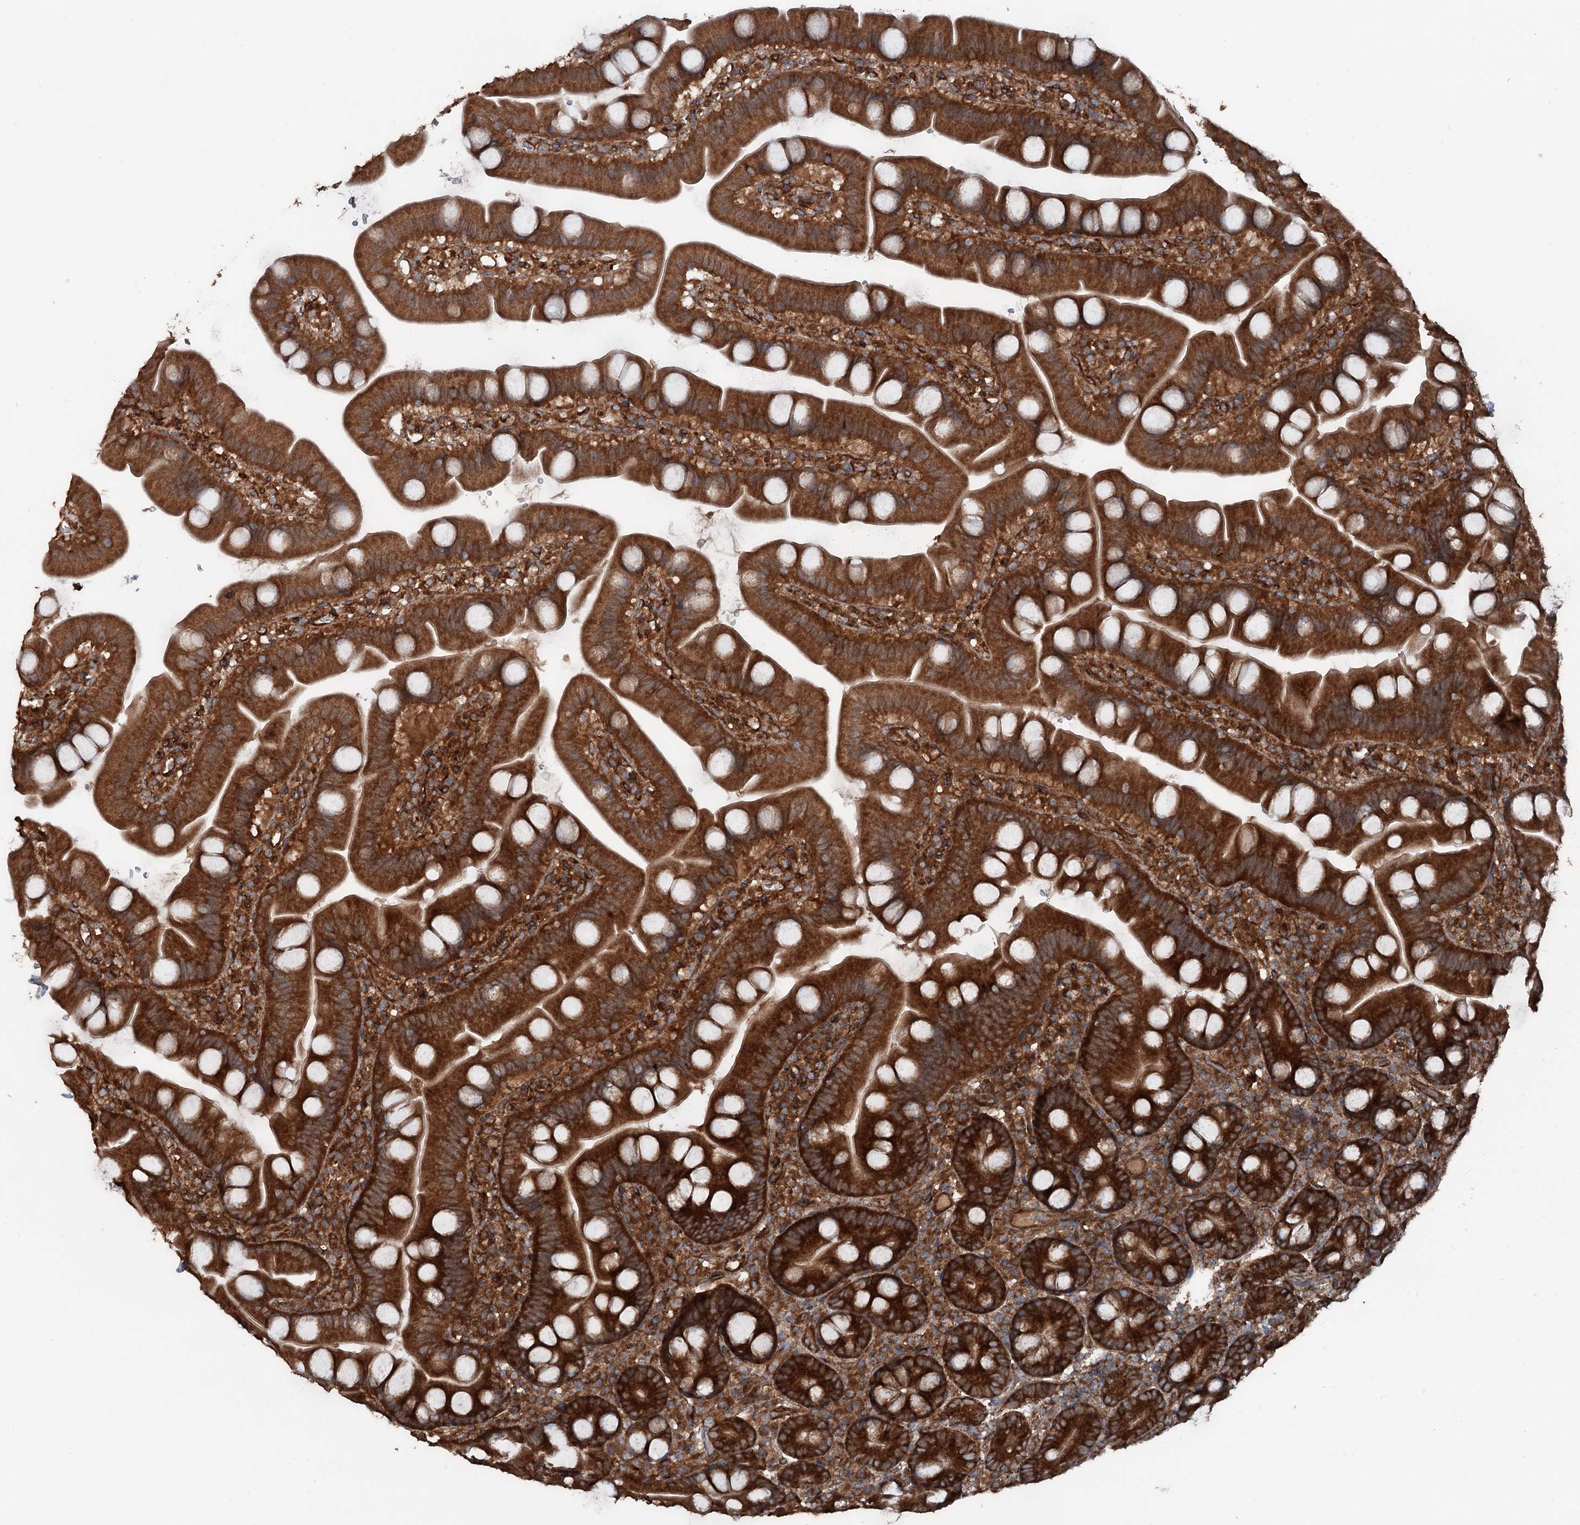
{"staining": {"intensity": "strong", "quantity": ">75%", "location": "cytoplasmic/membranous"}, "tissue": "small intestine", "cell_type": "Glandular cells", "image_type": "normal", "snomed": [{"axis": "morphology", "description": "Normal tissue, NOS"}, {"axis": "topography", "description": "Small intestine"}], "caption": "A micrograph of human small intestine stained for a protein shows strong cytoplasmic/membranous brown staining in glandular cells. The staining was performed using DAB to visualize the protein expression in brown, while the nuclei were stained in blue with hematoxylin (Magnification: 20x).", "gene": "RNF214", "patient": {"sex": "female", "age": 68}}